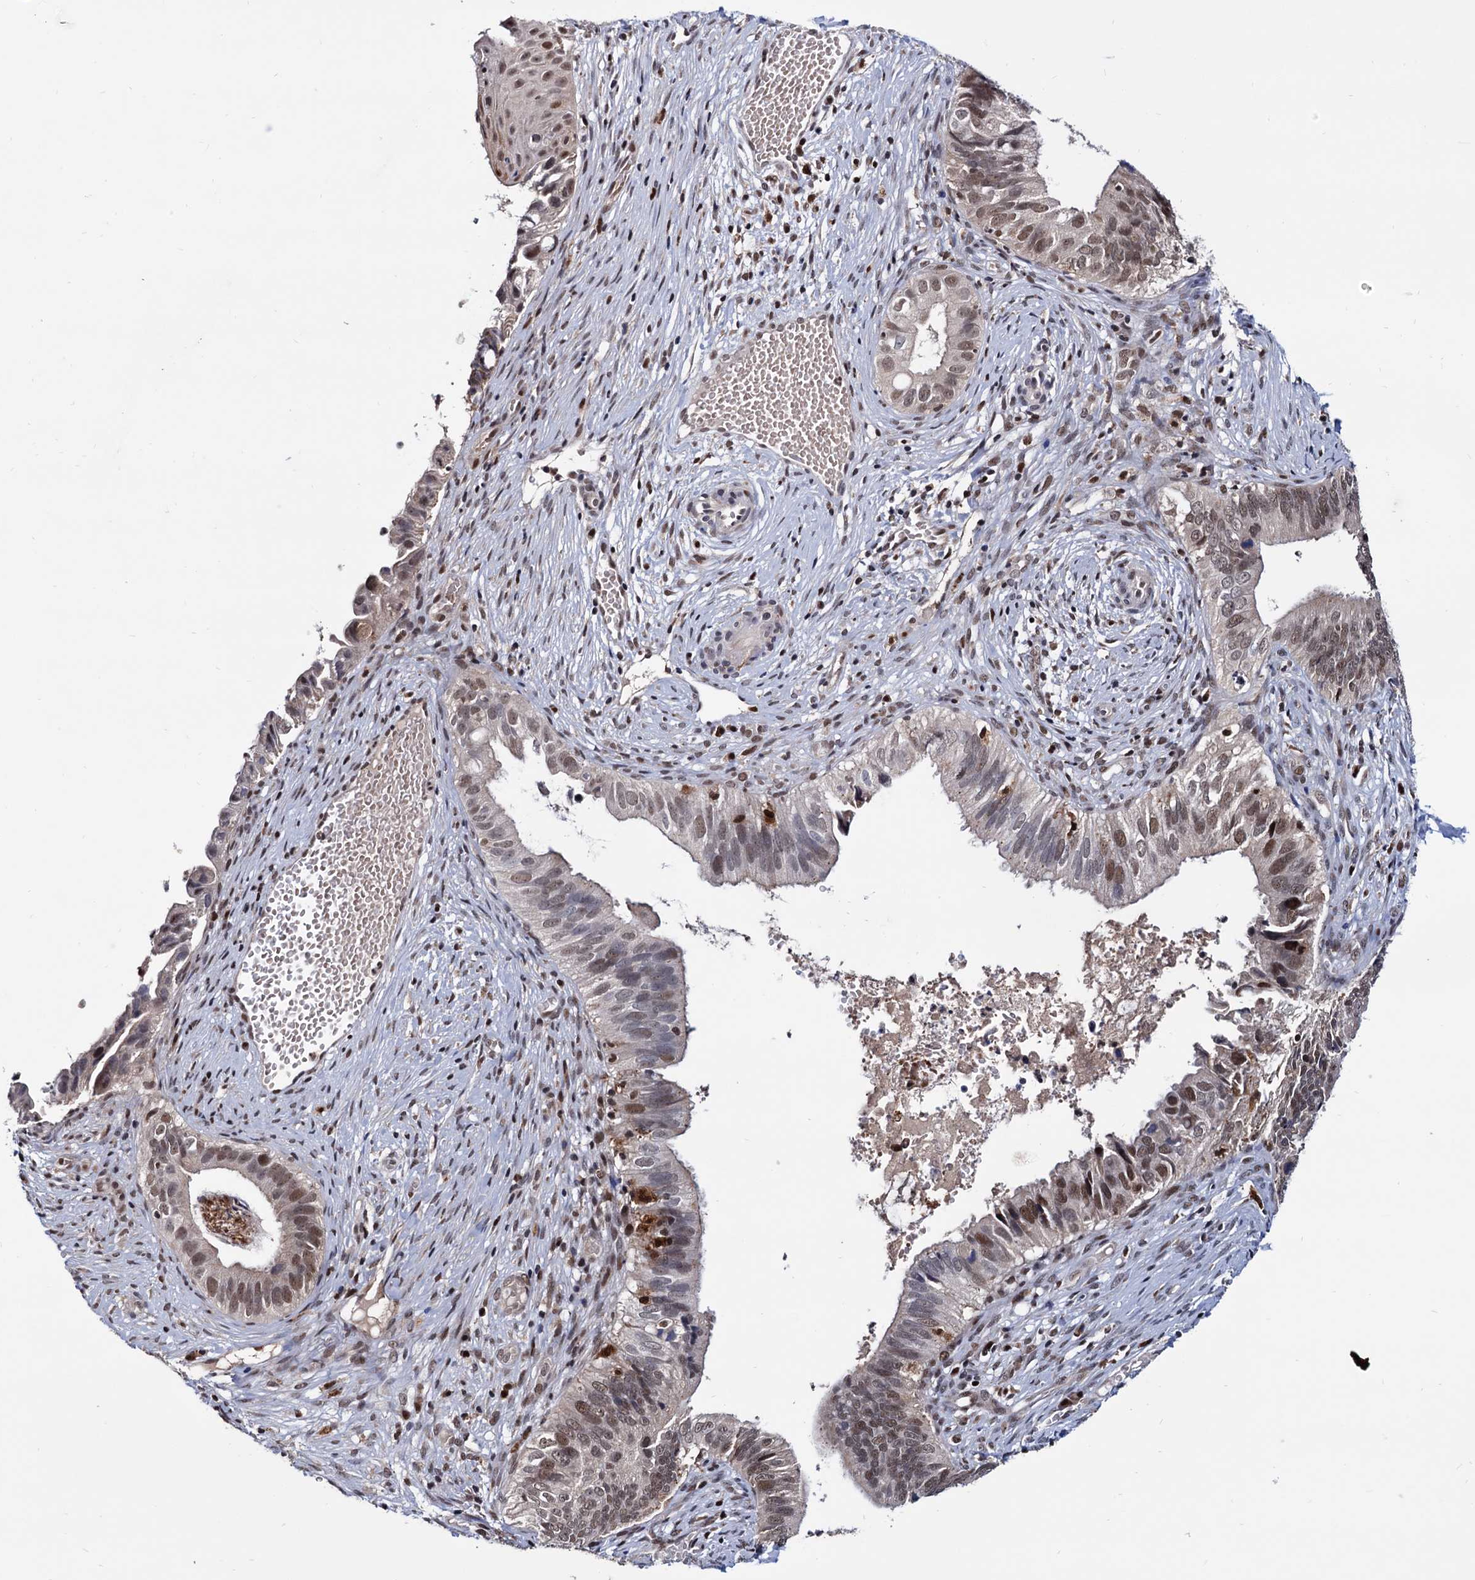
{"staining": {"intensity": "moderate", "quantity": ">75%", "location": "nuclear"}, "tissue": "cervical cancer", "cell_type": "Tumor cells", "image_type": "cancer", "snomed": [{"axis": "morphology", "description": "Adenocarcinoma, NOS"}, {"axis": "topography", "description": "Cervix"}], "caption": "Cervical cancer stained with a brown dye exhibits moderate nuclear positive staining in about >75% of tumor cells.", "gene": "RNASEH2B", "patient": {"sex": "female", "age": 42}}